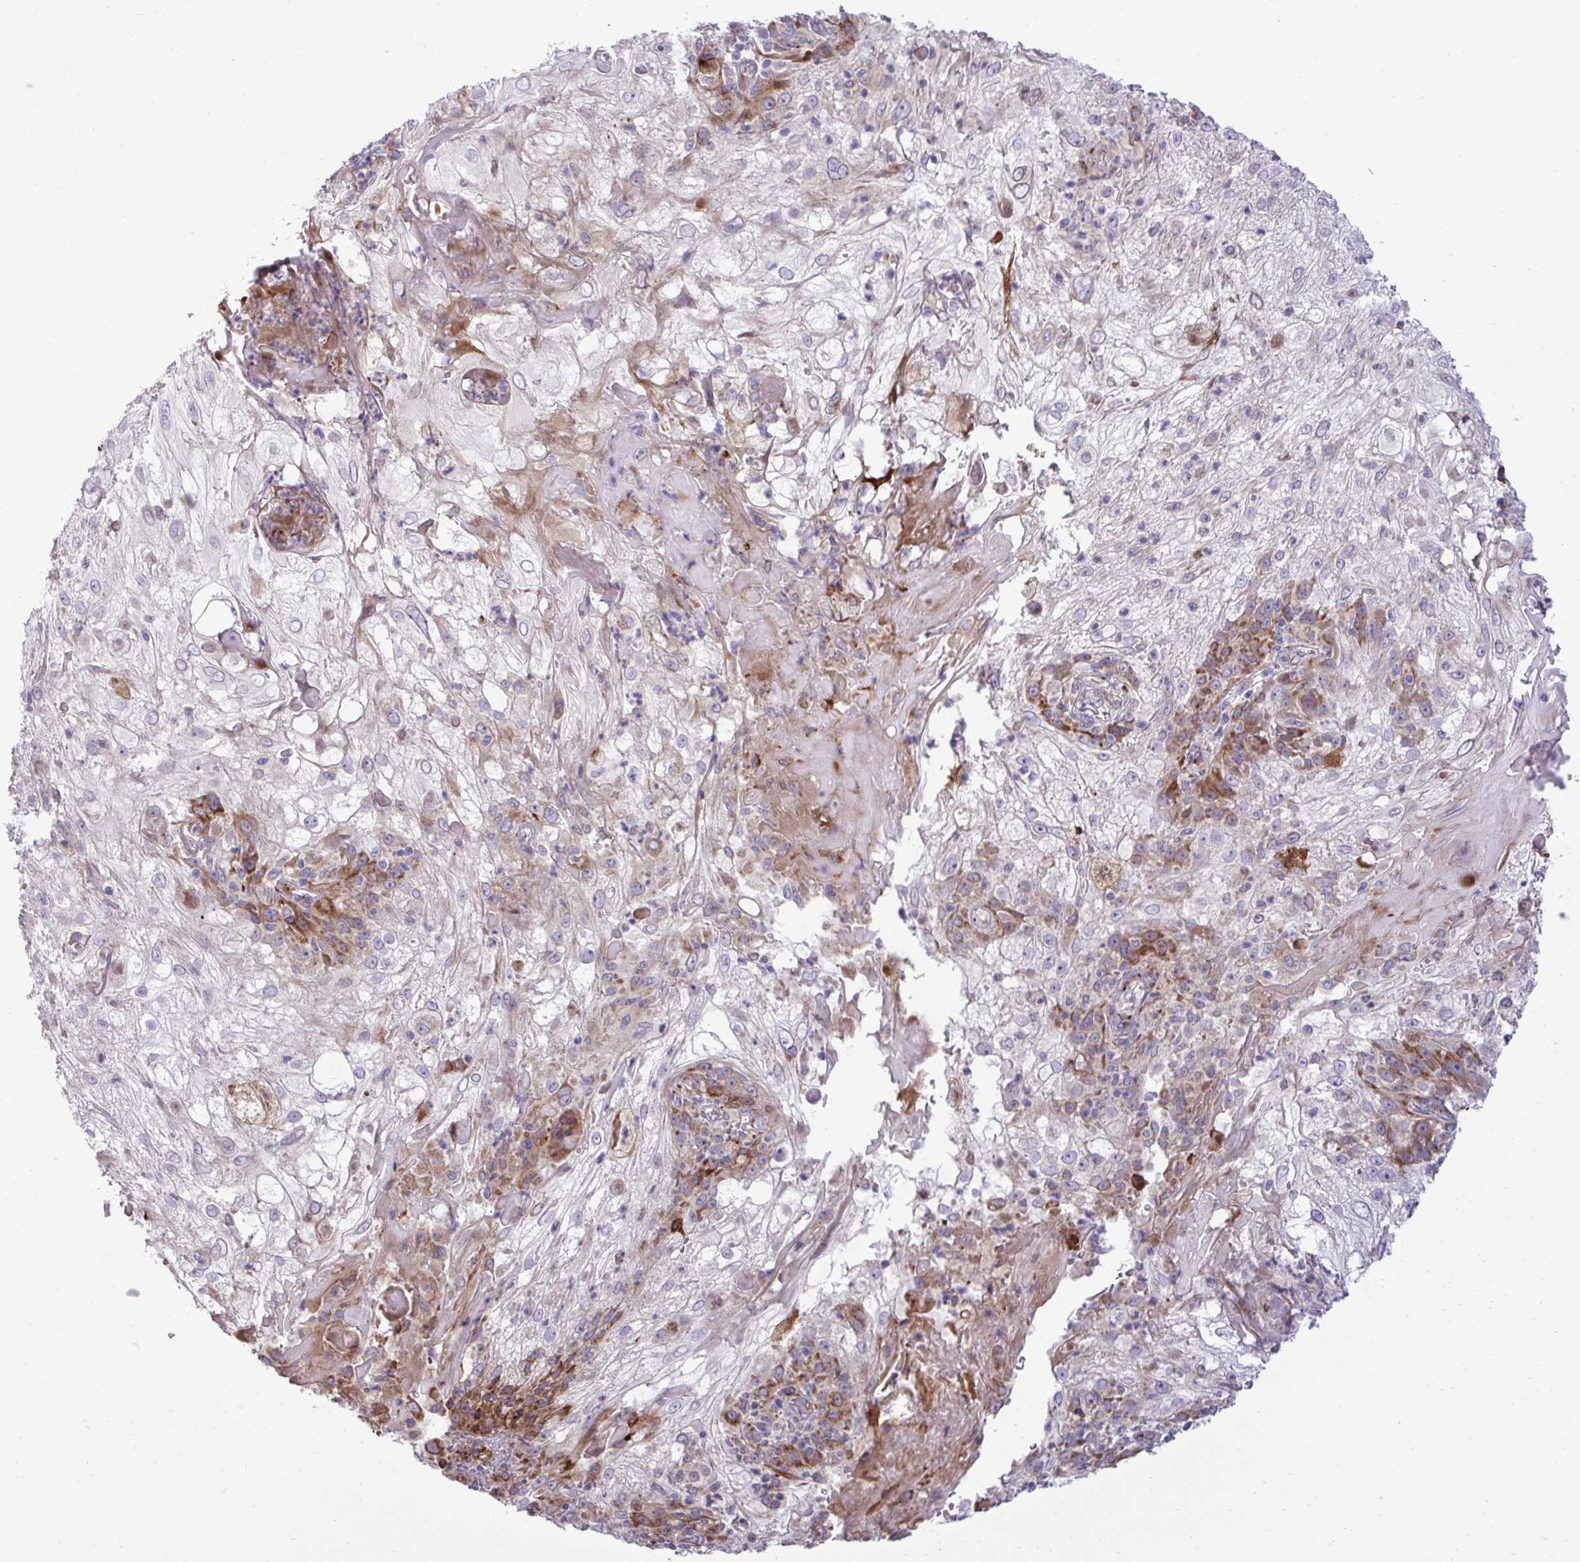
{"staining": {"intensity": "moderate", "quantity": "<25%", "location": "cytoplasmic/membranous"}, "tissue": "skin cancer", "cell_type": "Tumor cells", "image_type": "cancer", "snomed": [{"axis": "morphology", "description": "Normal tissue, NOS"}, {"axis": "morphology", "description": "Squamous cell carcinoma, NOS"}, {"axis": "topography", "description": "Skin"}], "caption": "Immunohistochemistry of skin squamous cell carcinoma displays low levels of moderate cytoplasmic/membranous expression in approximately <25% of tumor cells.", "gene": "LIMS1", "patient": {"sex": "female", "age": 83}}